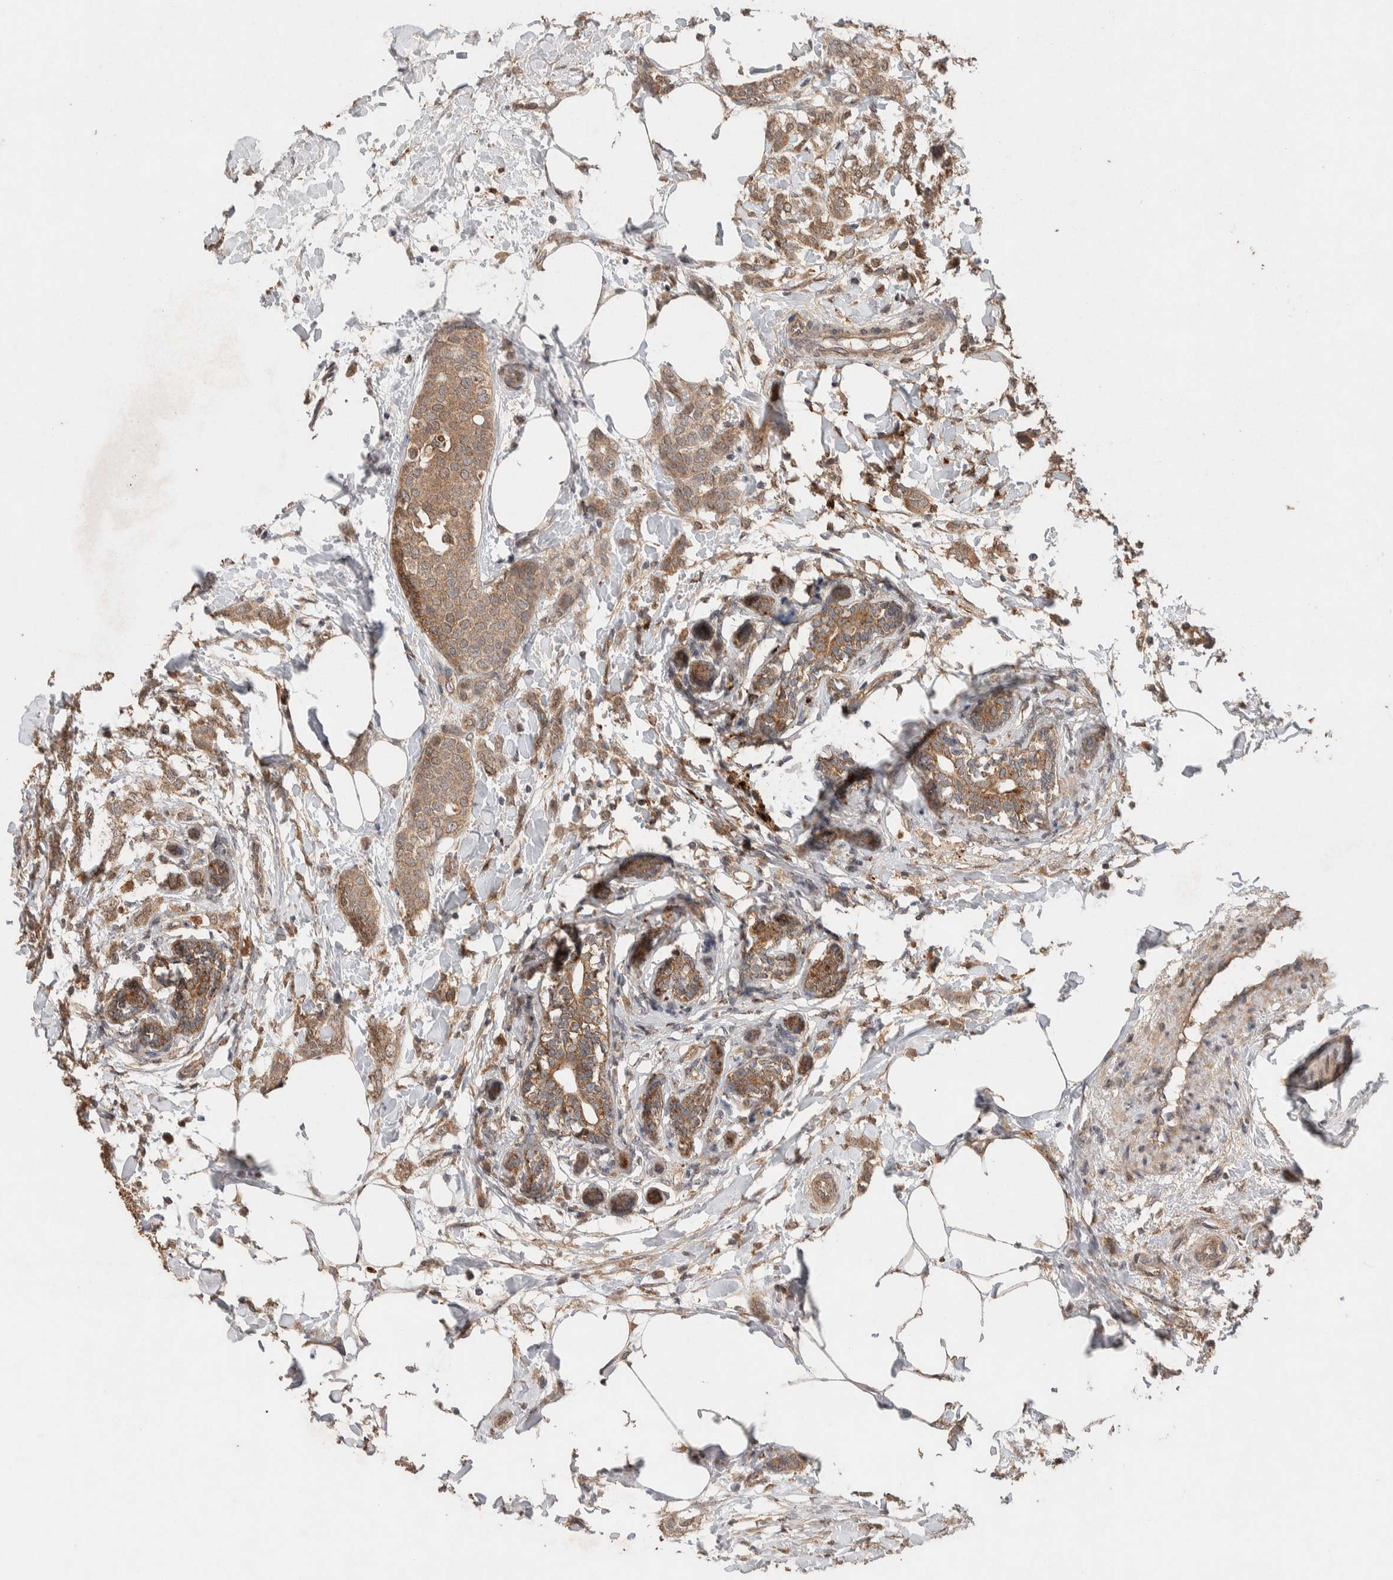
{"staining": {"intensity": "weak", "quantity": ">75%", "location": "cytoplasmic/membranous"}, "tissue": "breast cancer", "cell_type": "Tumor cells", "image_type": "cancer", "snomed": [{"axis": "morphology", "description": "Lobular carcinoma, in situ"}, {"axis": "morphology", "description": "Lobular carcinoma"}, {"axis": "topography", "description": "Breast"}], "caption": "Breast cancer (lobular carcinoma) tissue demonstrates weak cytoplasmic/membranous positivity in about >75% of tumor cells The staining was performed using DAB (3,3'-diaminobenzidine), with brown indicating positive protein expression. Nuclei are stained blue with hematoxylin.", "gene": "KCNJ5", "patient": {"sex": "female", "age": 41}}